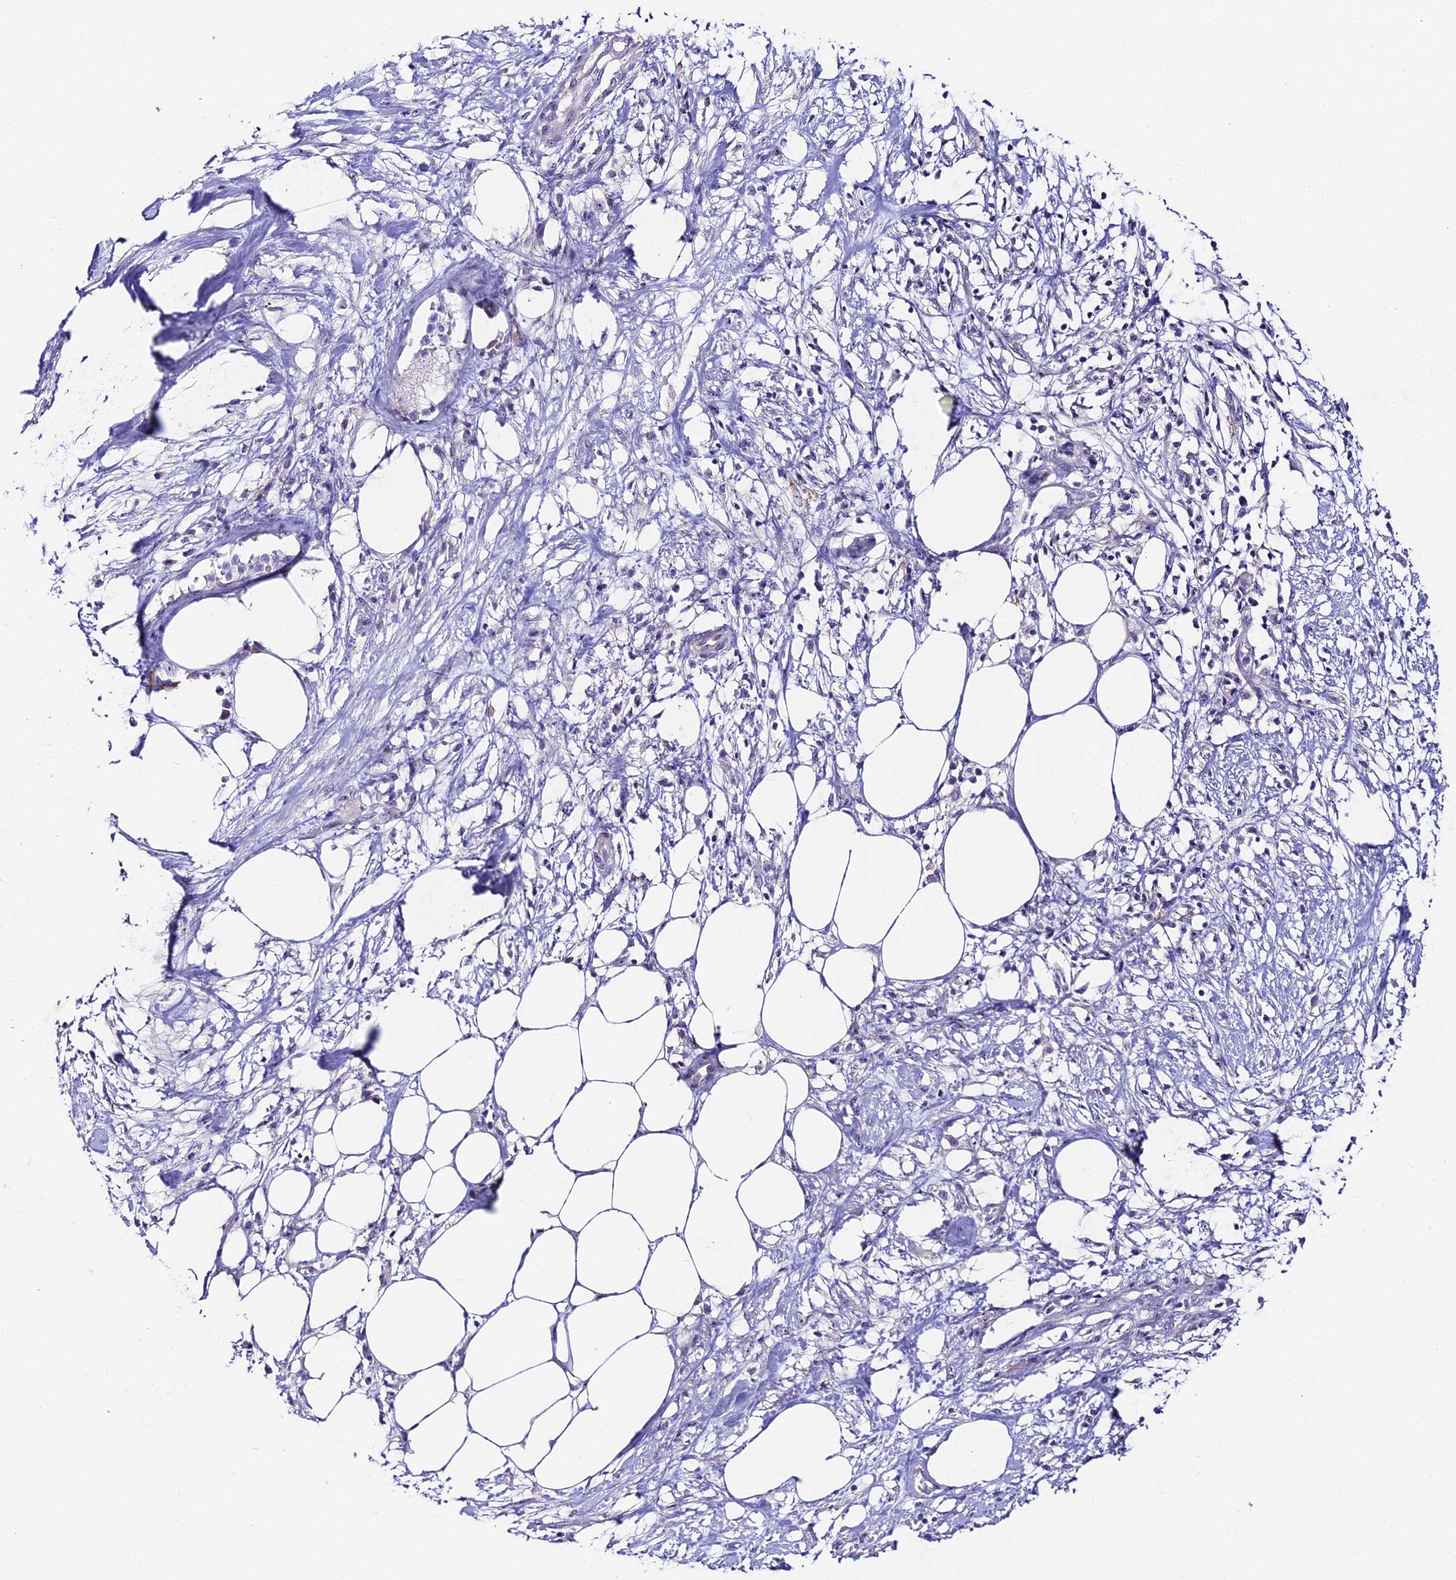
{"staining": {"intensity": "negative", "quantity": "none", "location": "none"}, "tissue": "pancreatic cancer", "cell_type": "Tumor cells", "image_type": "cancer", "snomed": [{"axis": "morphology", "description": "Adenocarcinoma, NOS"}, {"axis": "topography", "description": "Pancreas"}], "caption": "Tumor cells show no significant protein expression in adenocarcinoma (pancreatic).", "gene": "DUSP29", "patient": {"sex": "male", "age": 68}}